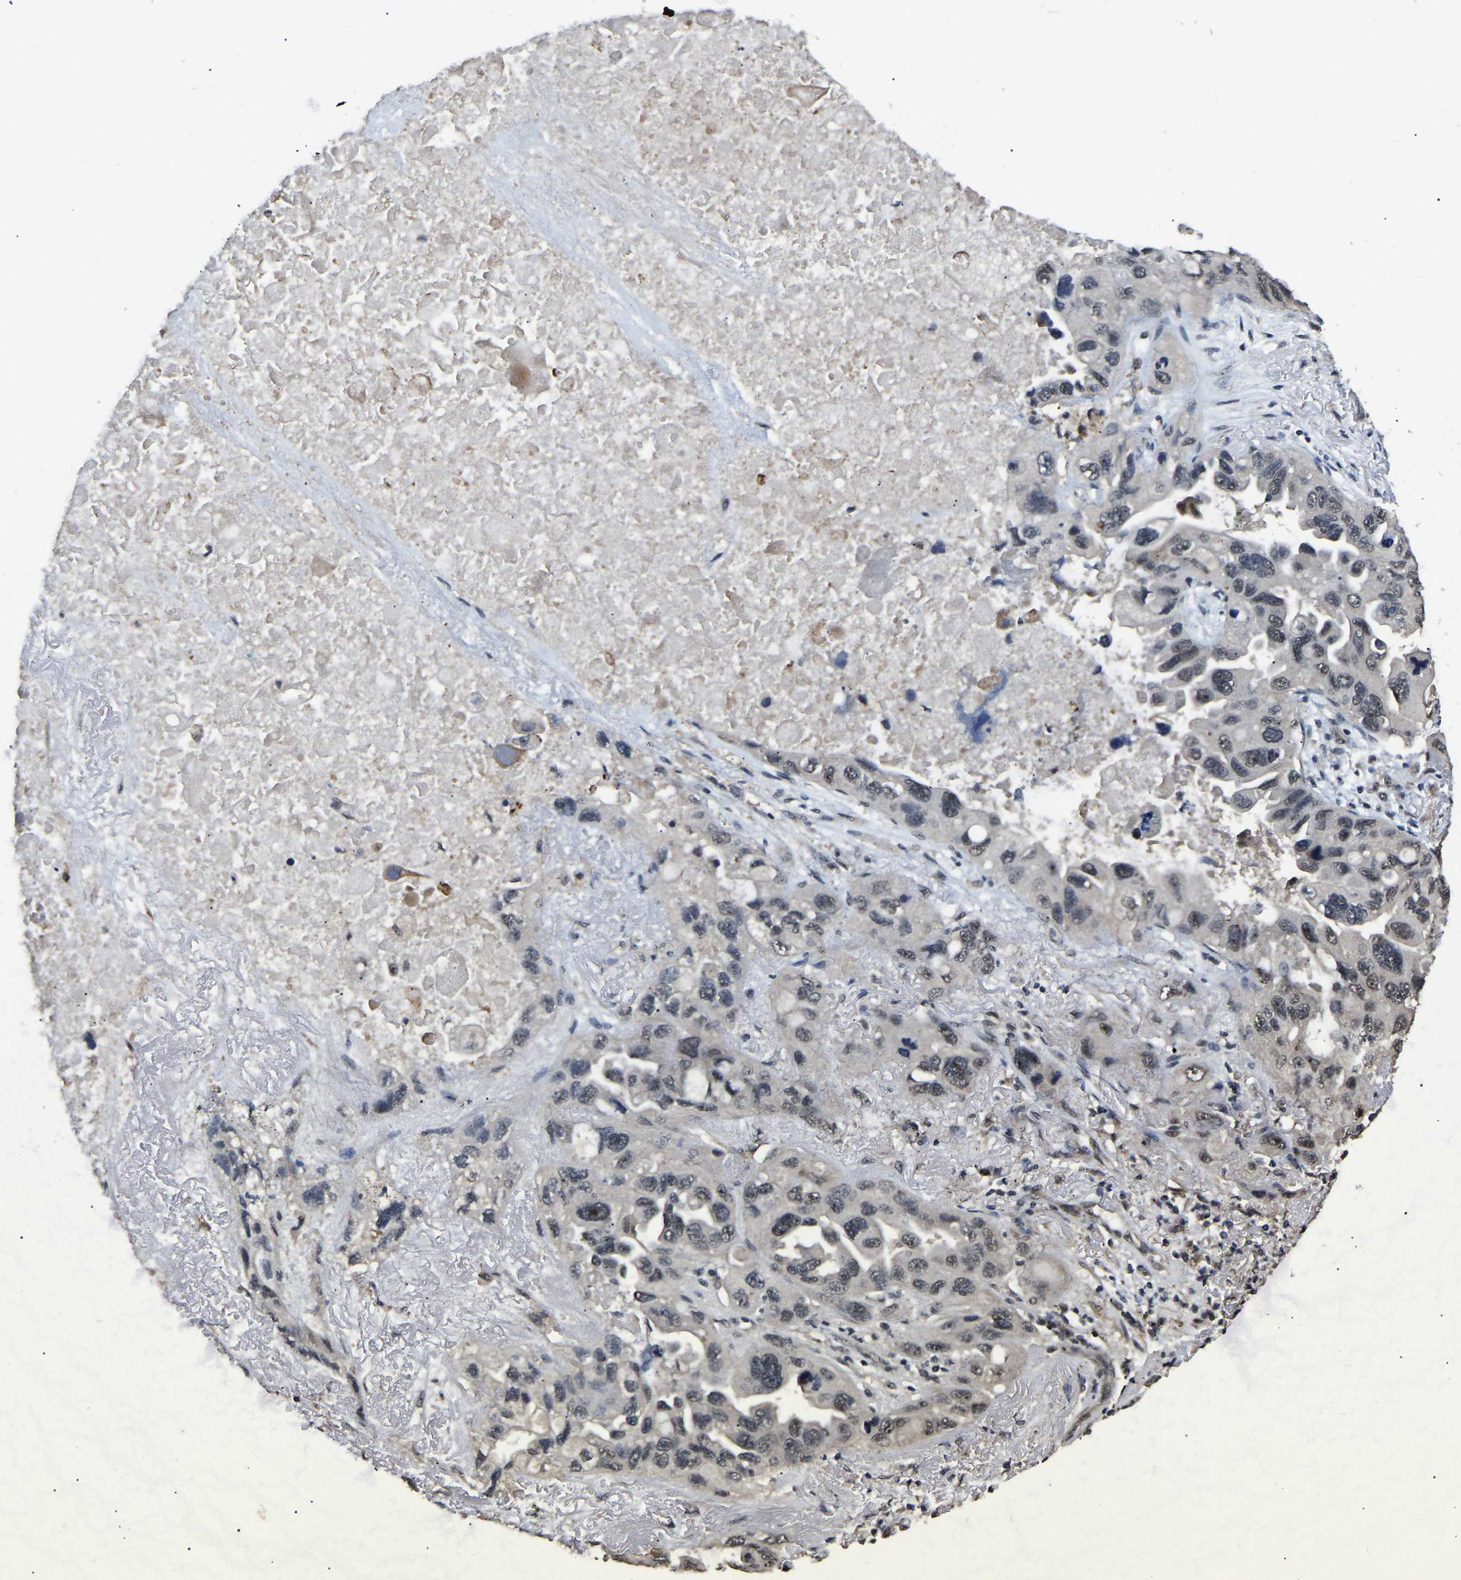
{"staining": {"intensity": "weak", "quantity": "<25%", "location": "nuclear"}, "tissue": "lung cancer", "cell_type": "Tumor cells", "image_type": "cancer", "snomed": [{"axis": "morphology", "description": "Squamous cell carcinoma, NOS"}, {"axis": "topography", "description": "Lung"}], "caption": "Lung cancer (squamous cell carcinoma) was stained to show a protein in brown. There is no significant positivity in tumor cells.", "gene": "PPM1E", "patient": {"sex": "female", "age": 73}}